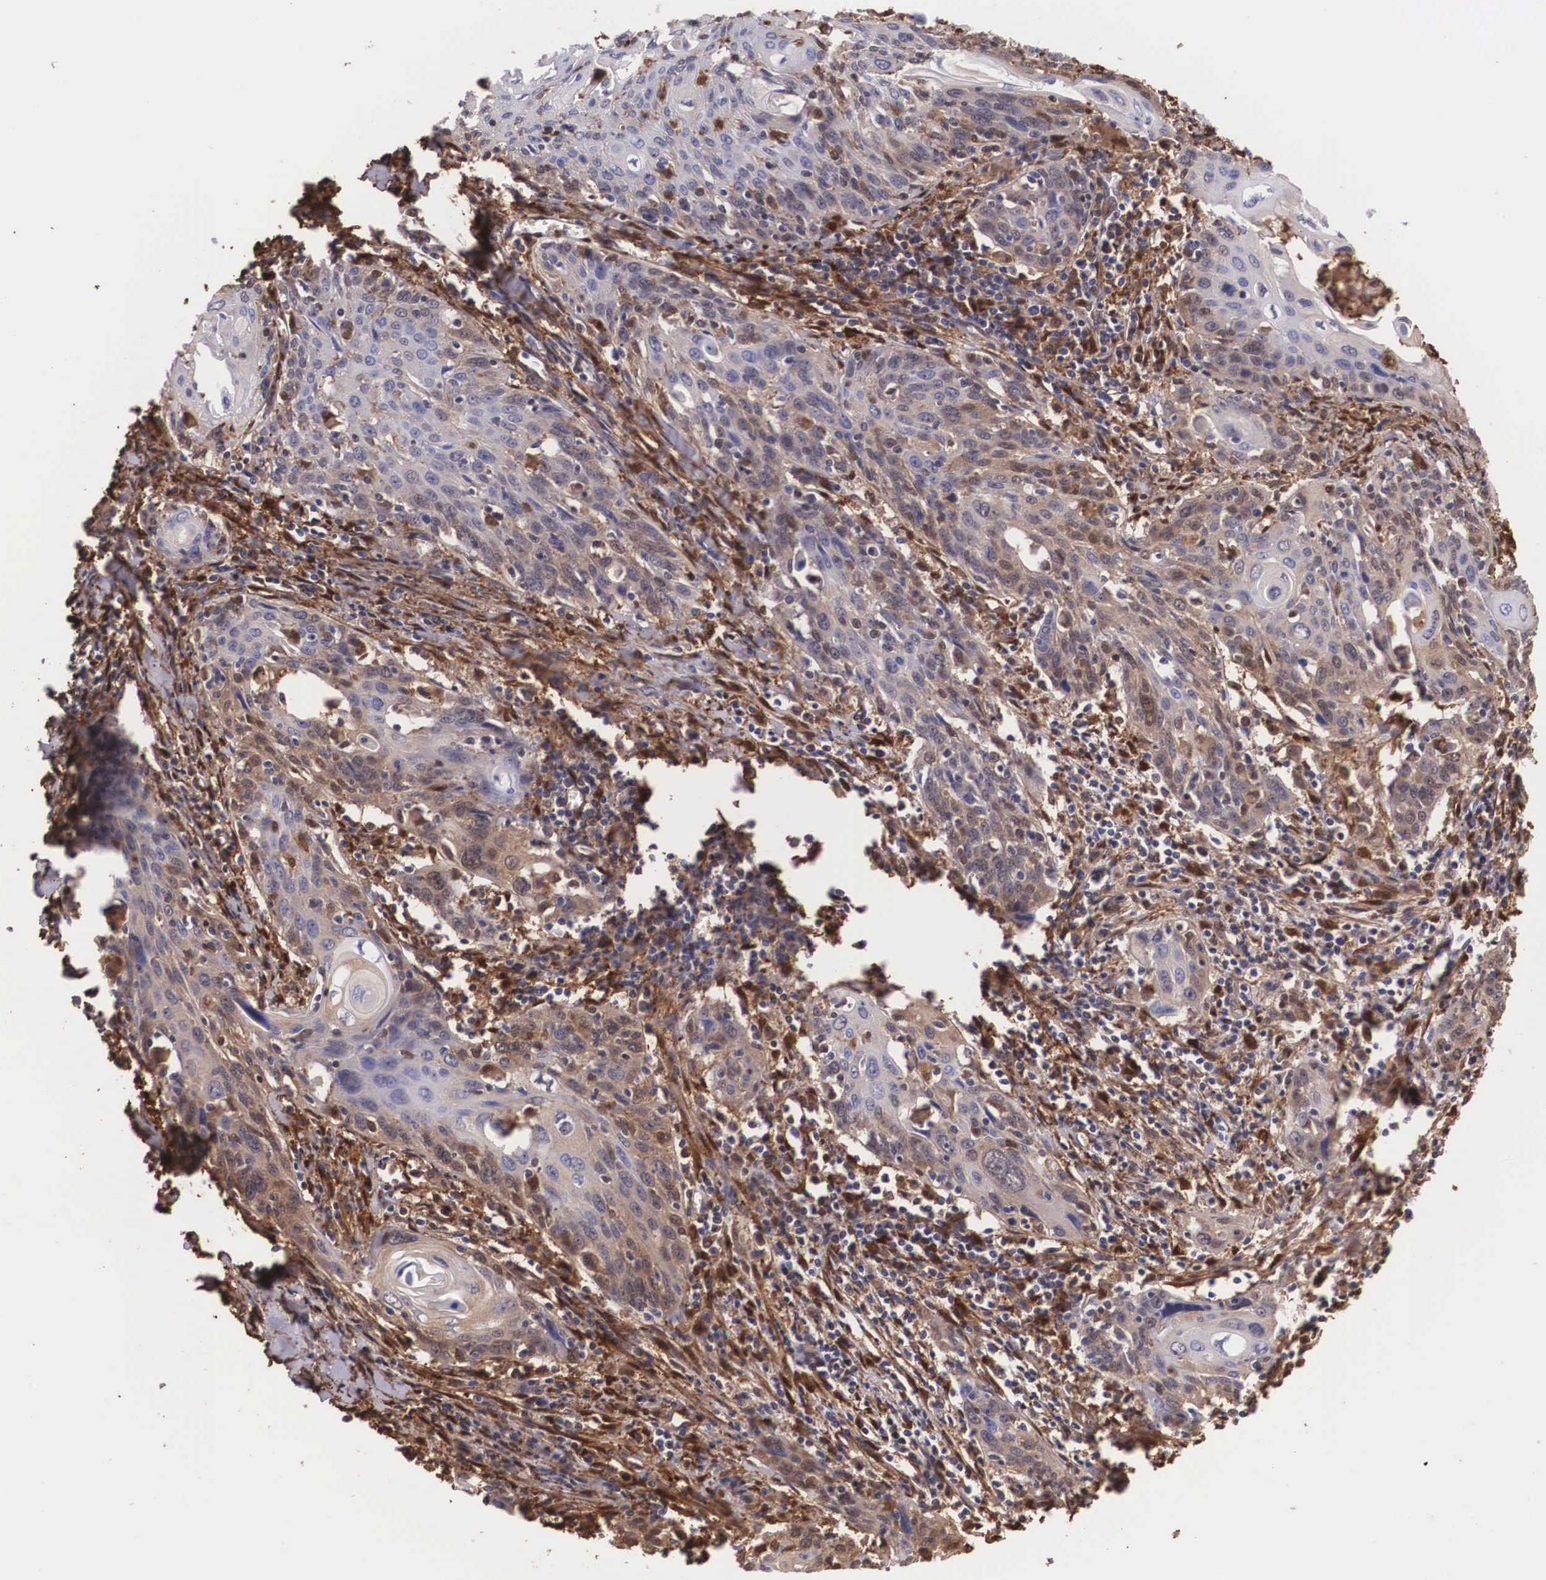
{"staining": {"intensity": "negative", "quantity": "none", "location": "none"}, "tissue": "cervical cancer", "cell_type": "Tumor cells", "image_type": "cancer", "snomed": [{"axis": "morphology", "description": "Squamous cell carcinoma, NOS"}, {"axis": "topography", "description": "Cervix"}], "caption": "The micrograph exhibits no staining of tumor cells in cervical cancer.", "gene": "LGALS1", "patient": {"sex": "female", "age": 54}}